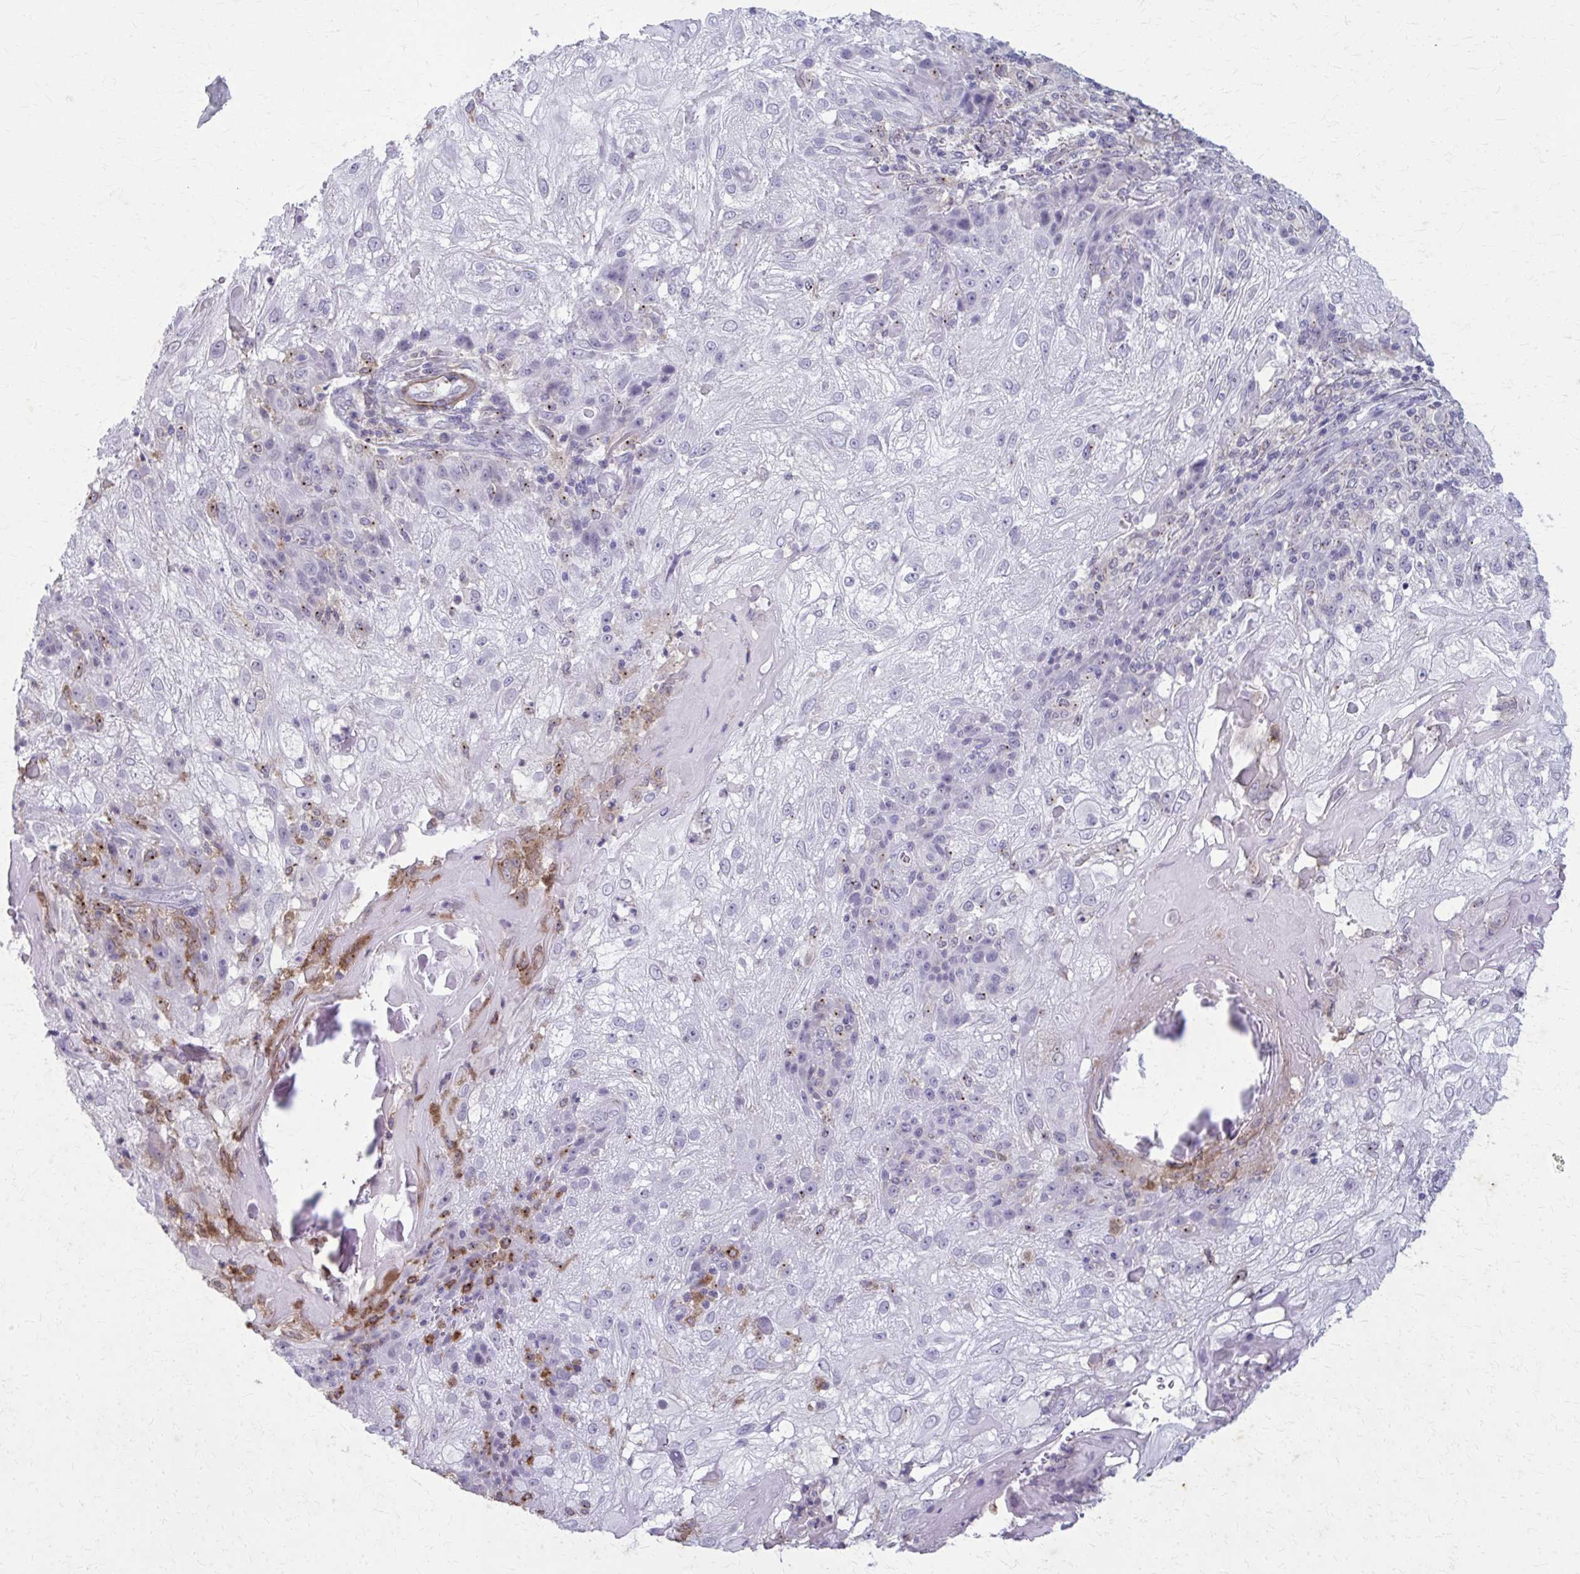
{"staining": {"intensity": "negative", "quantity": "none", "location": "none"}, "tissue": "skin cancer", "cell_type": "Tumor cells", "image_type": "cancer", "snomed": [{"axis": "morphology", "description": "Normal tissue, NOS"}, {"axis": "morphology", "description": "Squamous cell carcinoma, NOS"}, {"axis": "topography", "description": "Skin"}], "caption": "The image displays no significant positivity in tumor cells of skin cancer (squamous cell carcinoma).", "gene": "CARD9", "patient": {"sex": "female", "age": 83}}